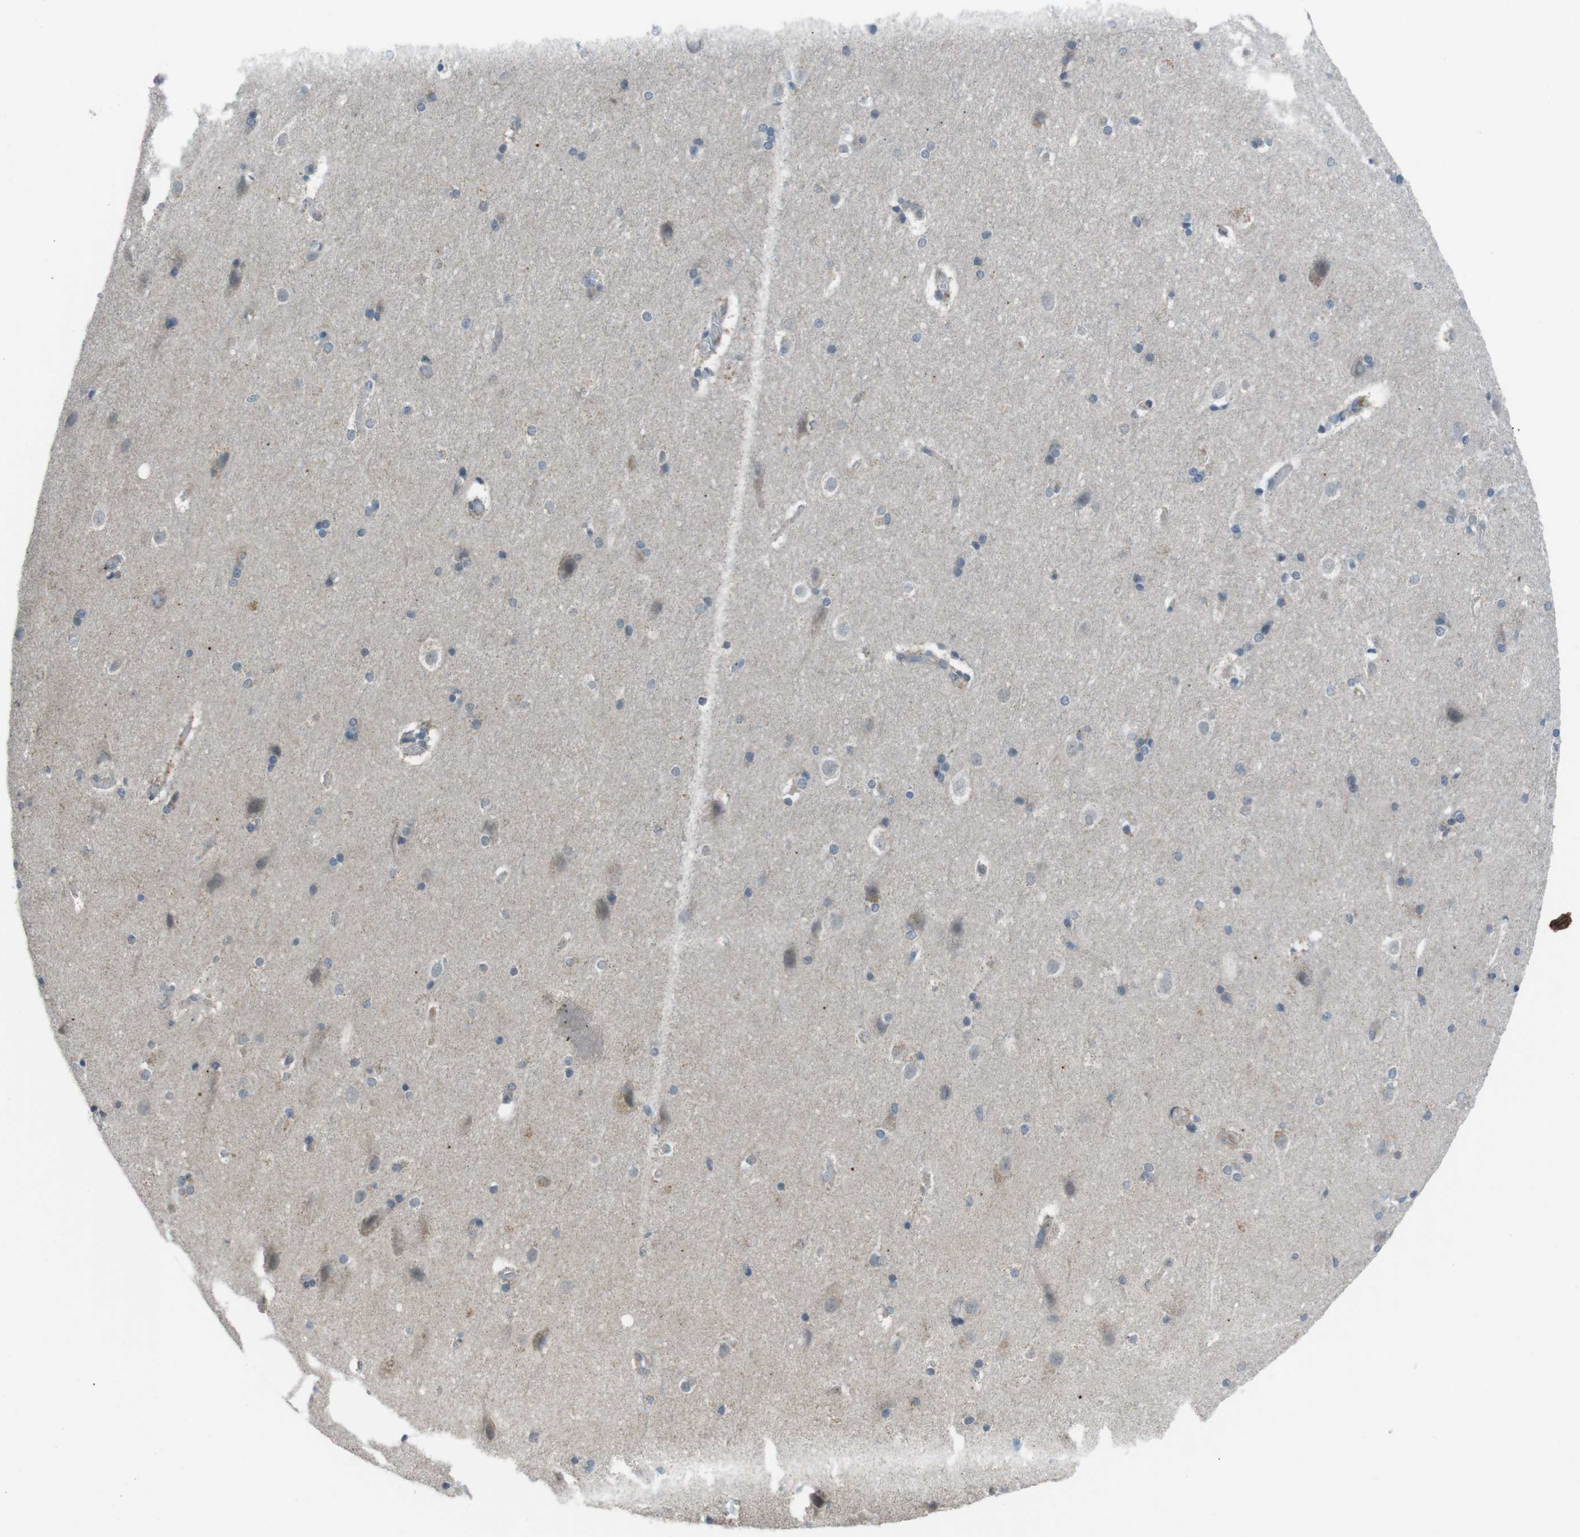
{"staining": {"intensity": "negative", "quantity": "none", "location": "none"}, "tissue": "hippocampus", "cell_type": "Glial cells", "image_type": "normal", "snomed": [{"axis": "morphology", "description": "Normal tissue, NOS"}, {"axis": "topography", "description": "Hippocampus"}], "caption": "High power microscopy photomicrograph of an immunohistochemistry micrograph of benign hippocampus, revealing no significant staining in glial cells.", "gene": "FCRLA", "patient": {"sex": "female", "age": 19}}